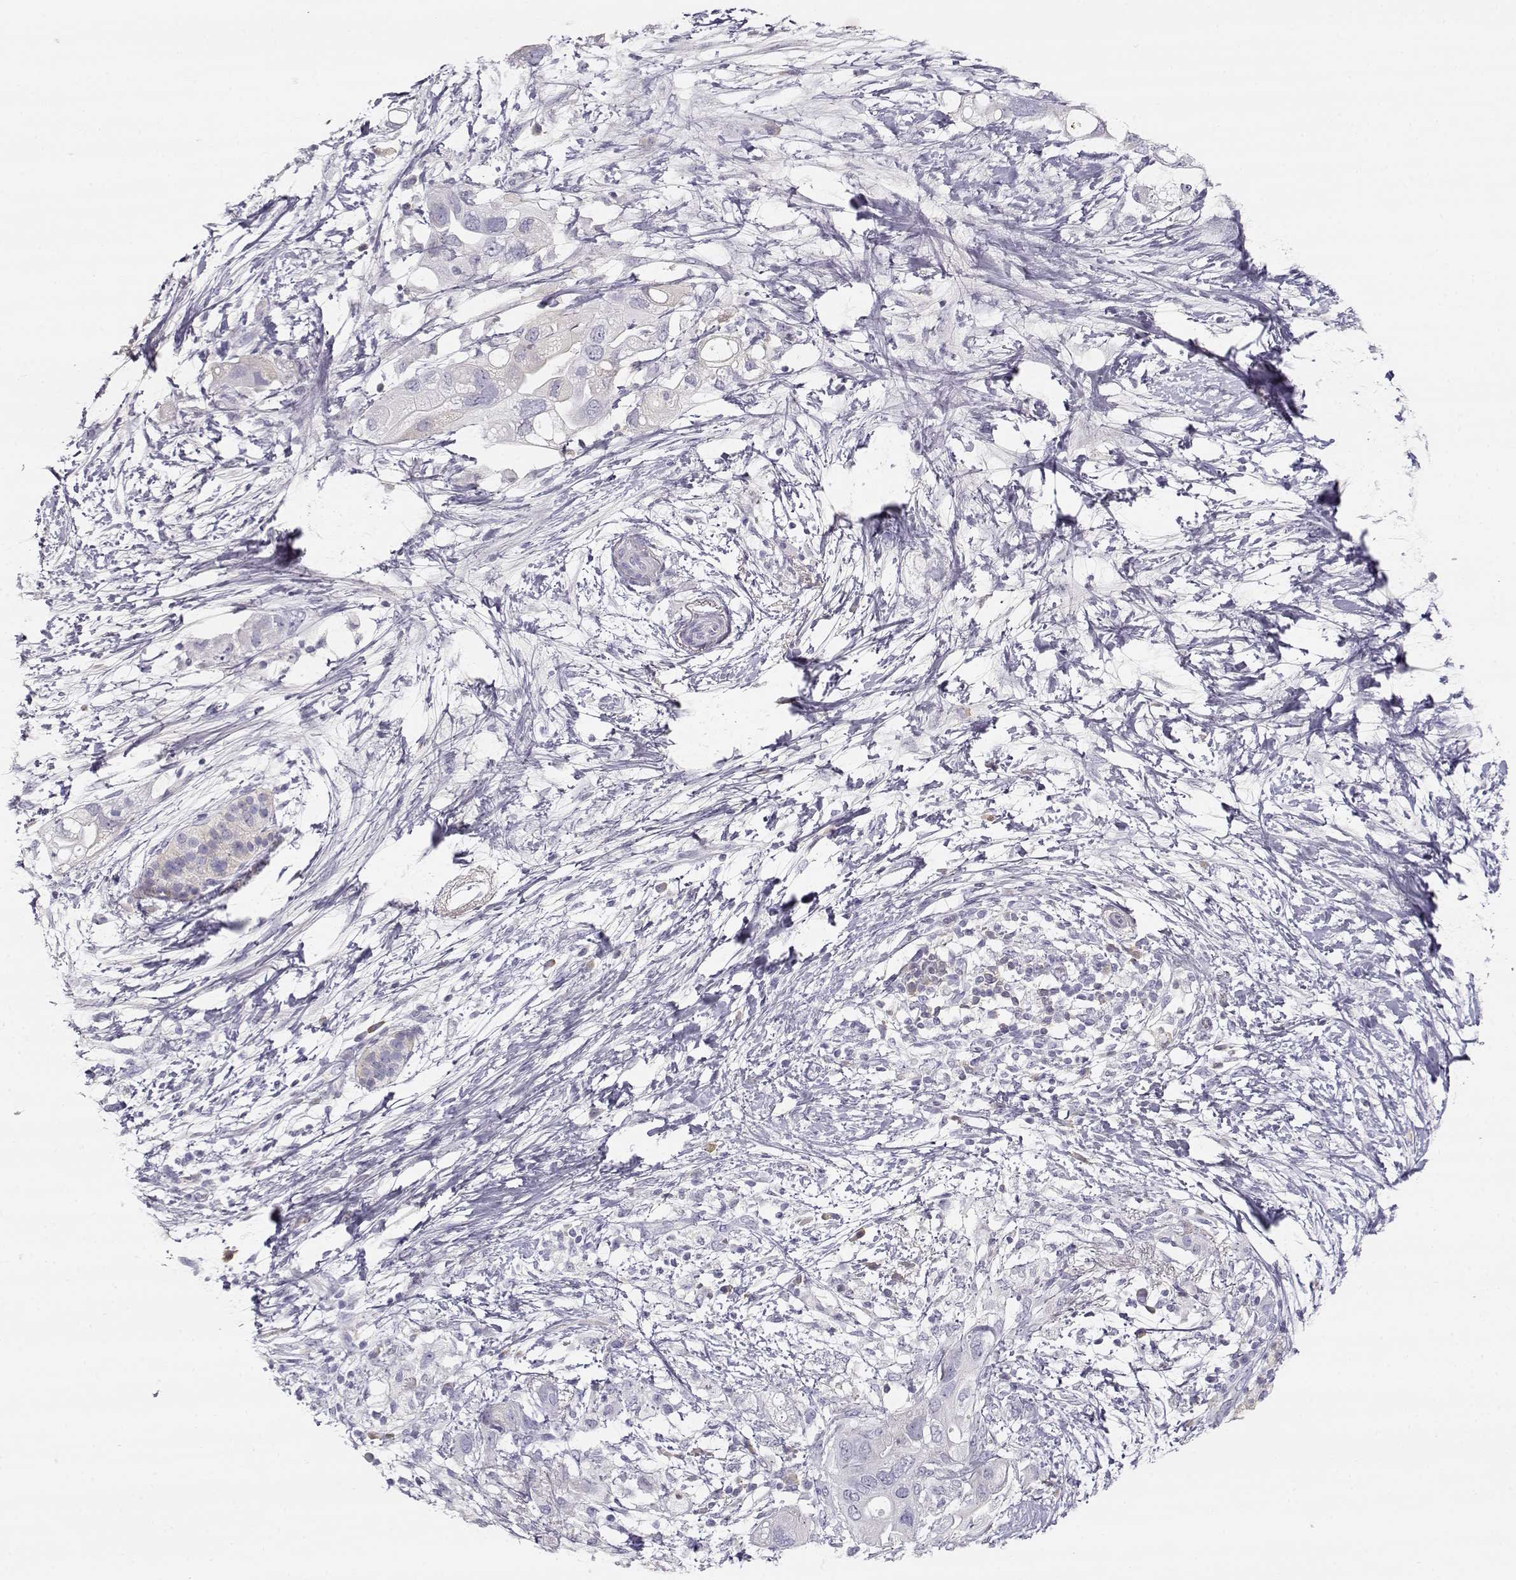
{"staining": {"intensity": "negative", "quantity": "none", "location": "none"}, "tissue": "pancreatic cancer", "cell_type": "Tumor cells", "image_type": "cancer", "snomed": [{"axis": "morphology", "description": "Adenocarcinoma, NOS"}, {"axis": "topography", "description": "Pancreas"}], "caption": "This is a micrograph of immunohistochemistry (IHC) staining of pancreatic adenocarcinoma, which shows no expression in tumor cells. The staining is performed using DAB brown chromogen with nuclei counter-stained in using hematoxylin.", "gene": "SLCO6A1", "patient": {"sex": "female", "age": 72}}